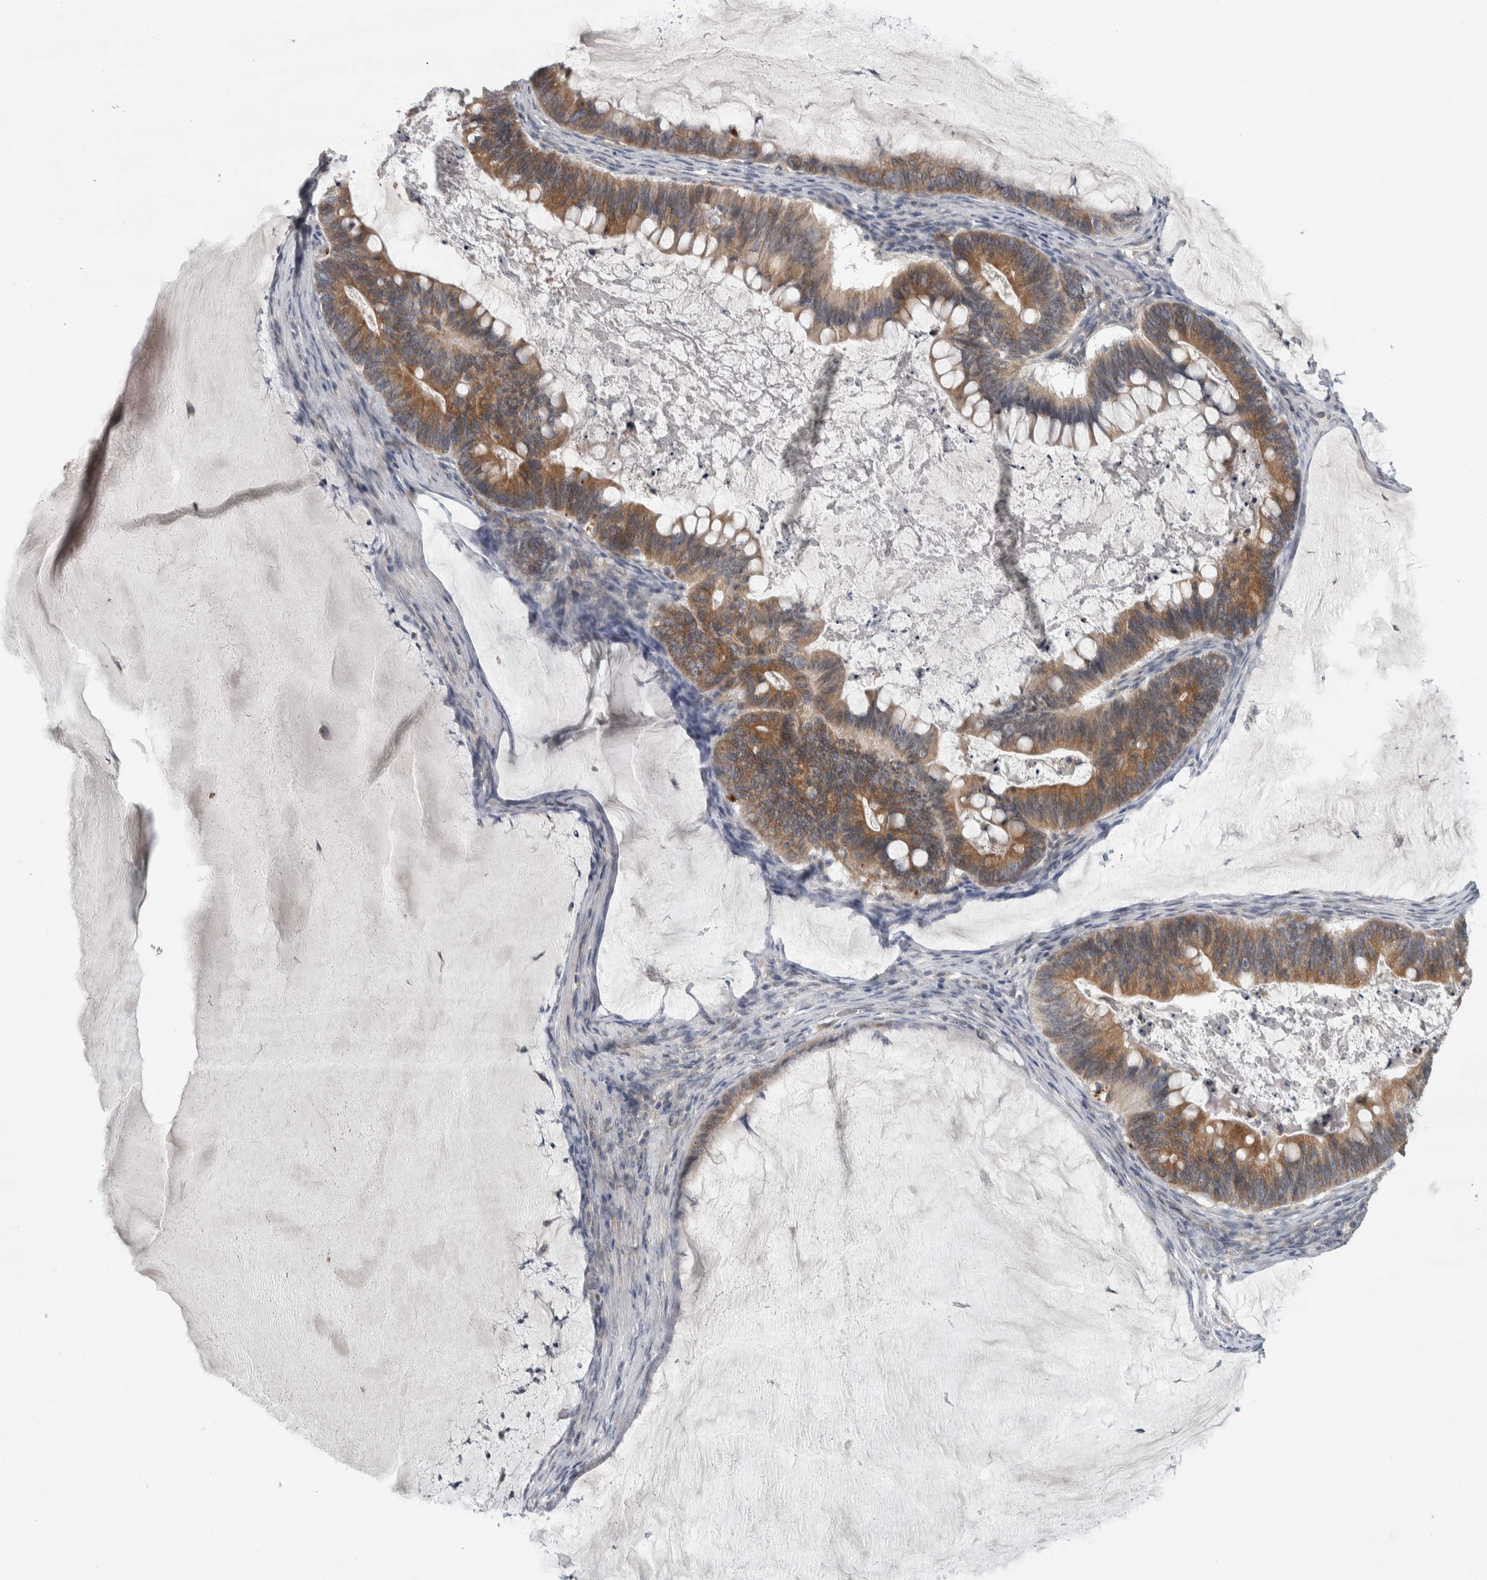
{"staining": {"intensity": "moderate", "quantity": ">75%", "location": "cytoplasmic/membranous"}, "tissue": "ovarian cancer", "cell_type": "Tumor cells", "image_type": "cancer", "snomed": [{"axis": "morphology", "description": "Cystadenocarcinoma, mucinous, NOS"}, {"axis": "topography", "description": "Ovary"}], "caption": "Protein expression analysis of ovarian cancer exhibits moderate cytoplasmic/membranous positivity in about >75% of tumor cells.", "gene": "SIGMAR1", "patient": {"sex": "female", "age": 61}}